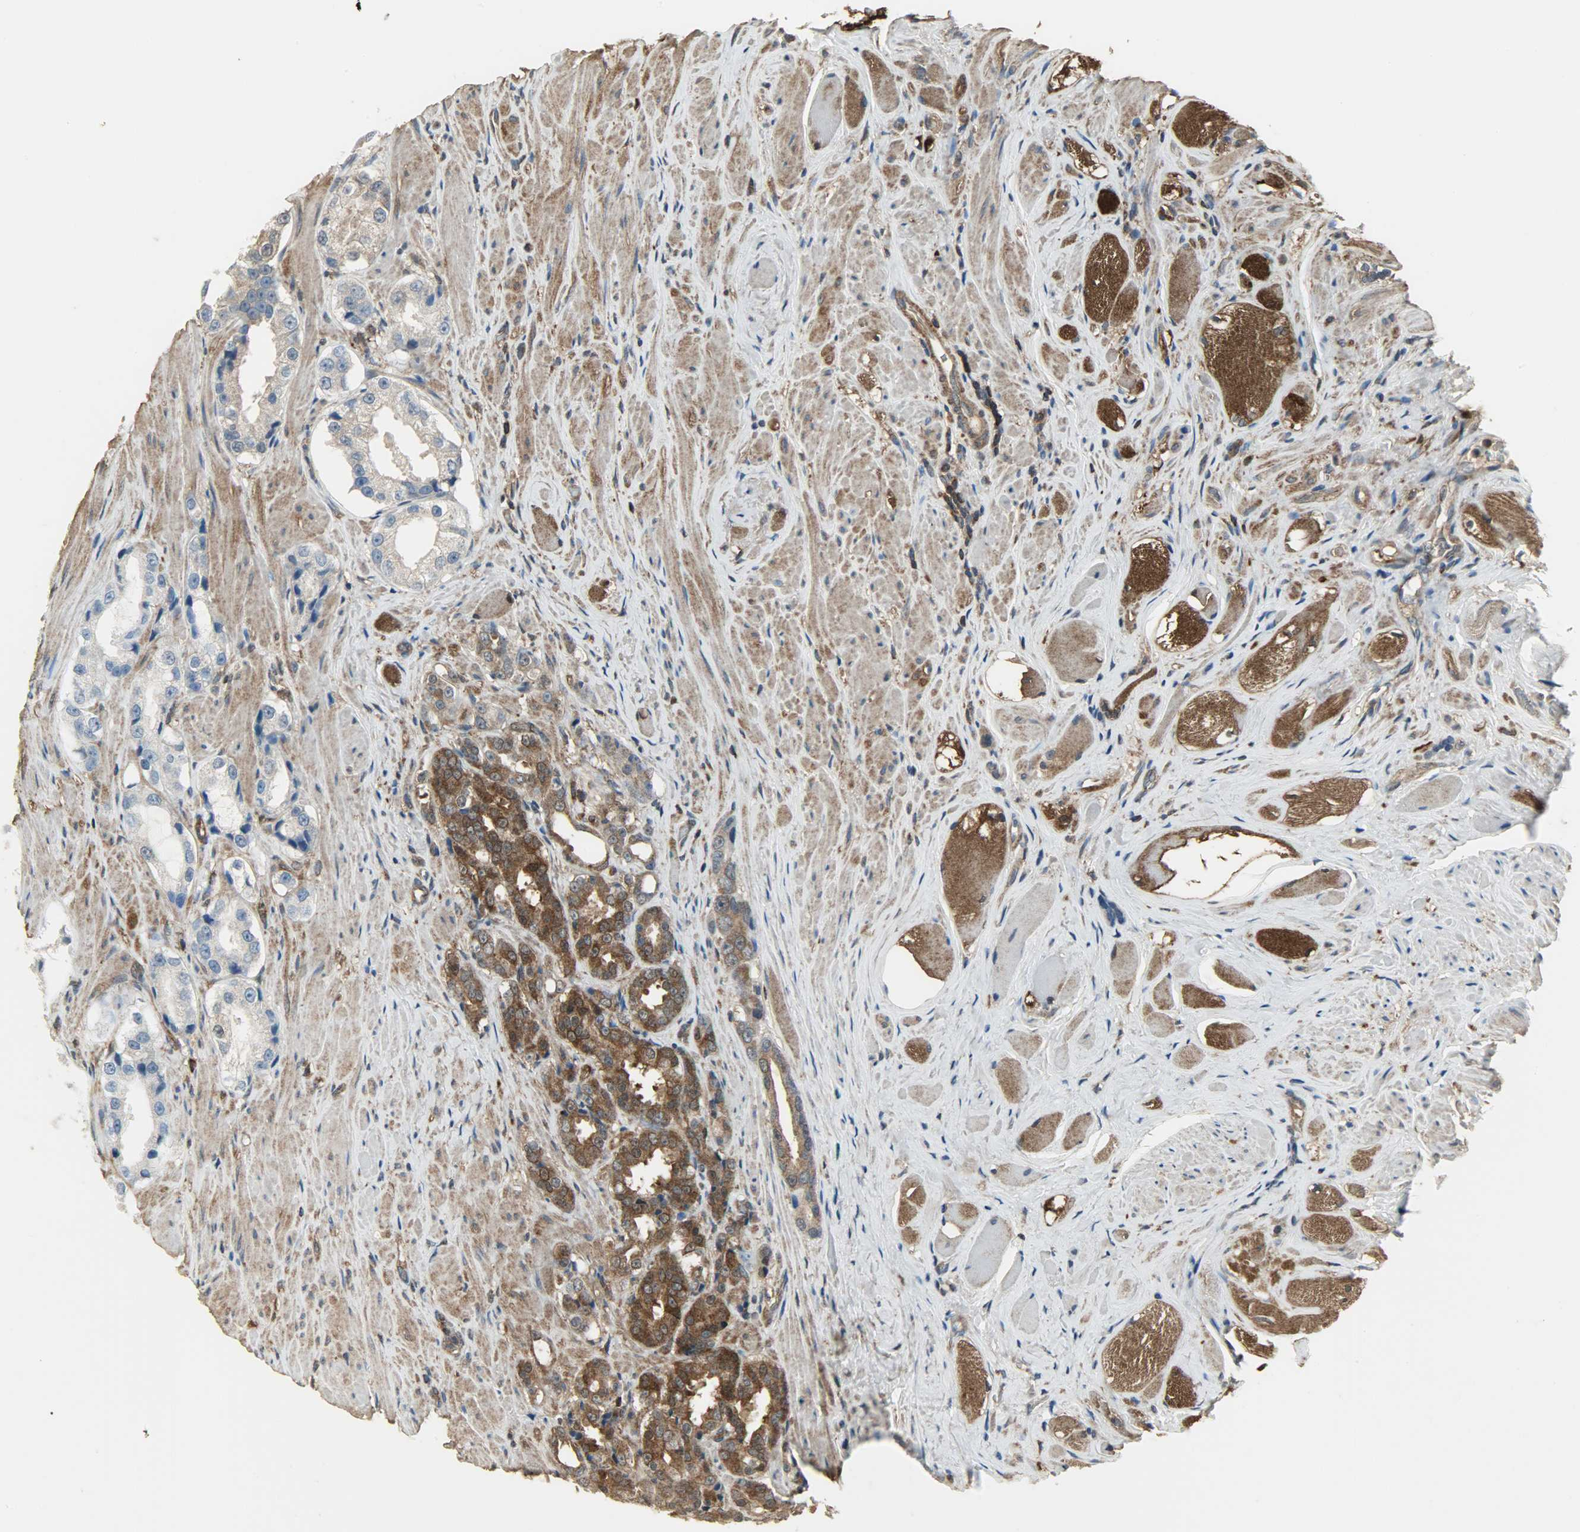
{"staining": {"intensity": "strong", "quantity": "25%-75%", "location": "cytoplasmic/membranous,nuclear"}, "tissue": "prostate cancer", "cell_type": "Tumor cells", "image_type": "cancer", "snomed": [{"axis": "morphology", "description": "Adenocarcinoma, Medium grade"}, {"axis": "topography", "description": "Prostate"}], "caption": "About 25%-75% of tumor cells in prostate cancer (medium-grade adenocarcinoma) show strong cytoplasmic/membranous and nuclear protein staining as visualized by brown immunohistochemical staining.", "gene": "LDHB", "patient": {"sex": "male", "age": 60}}